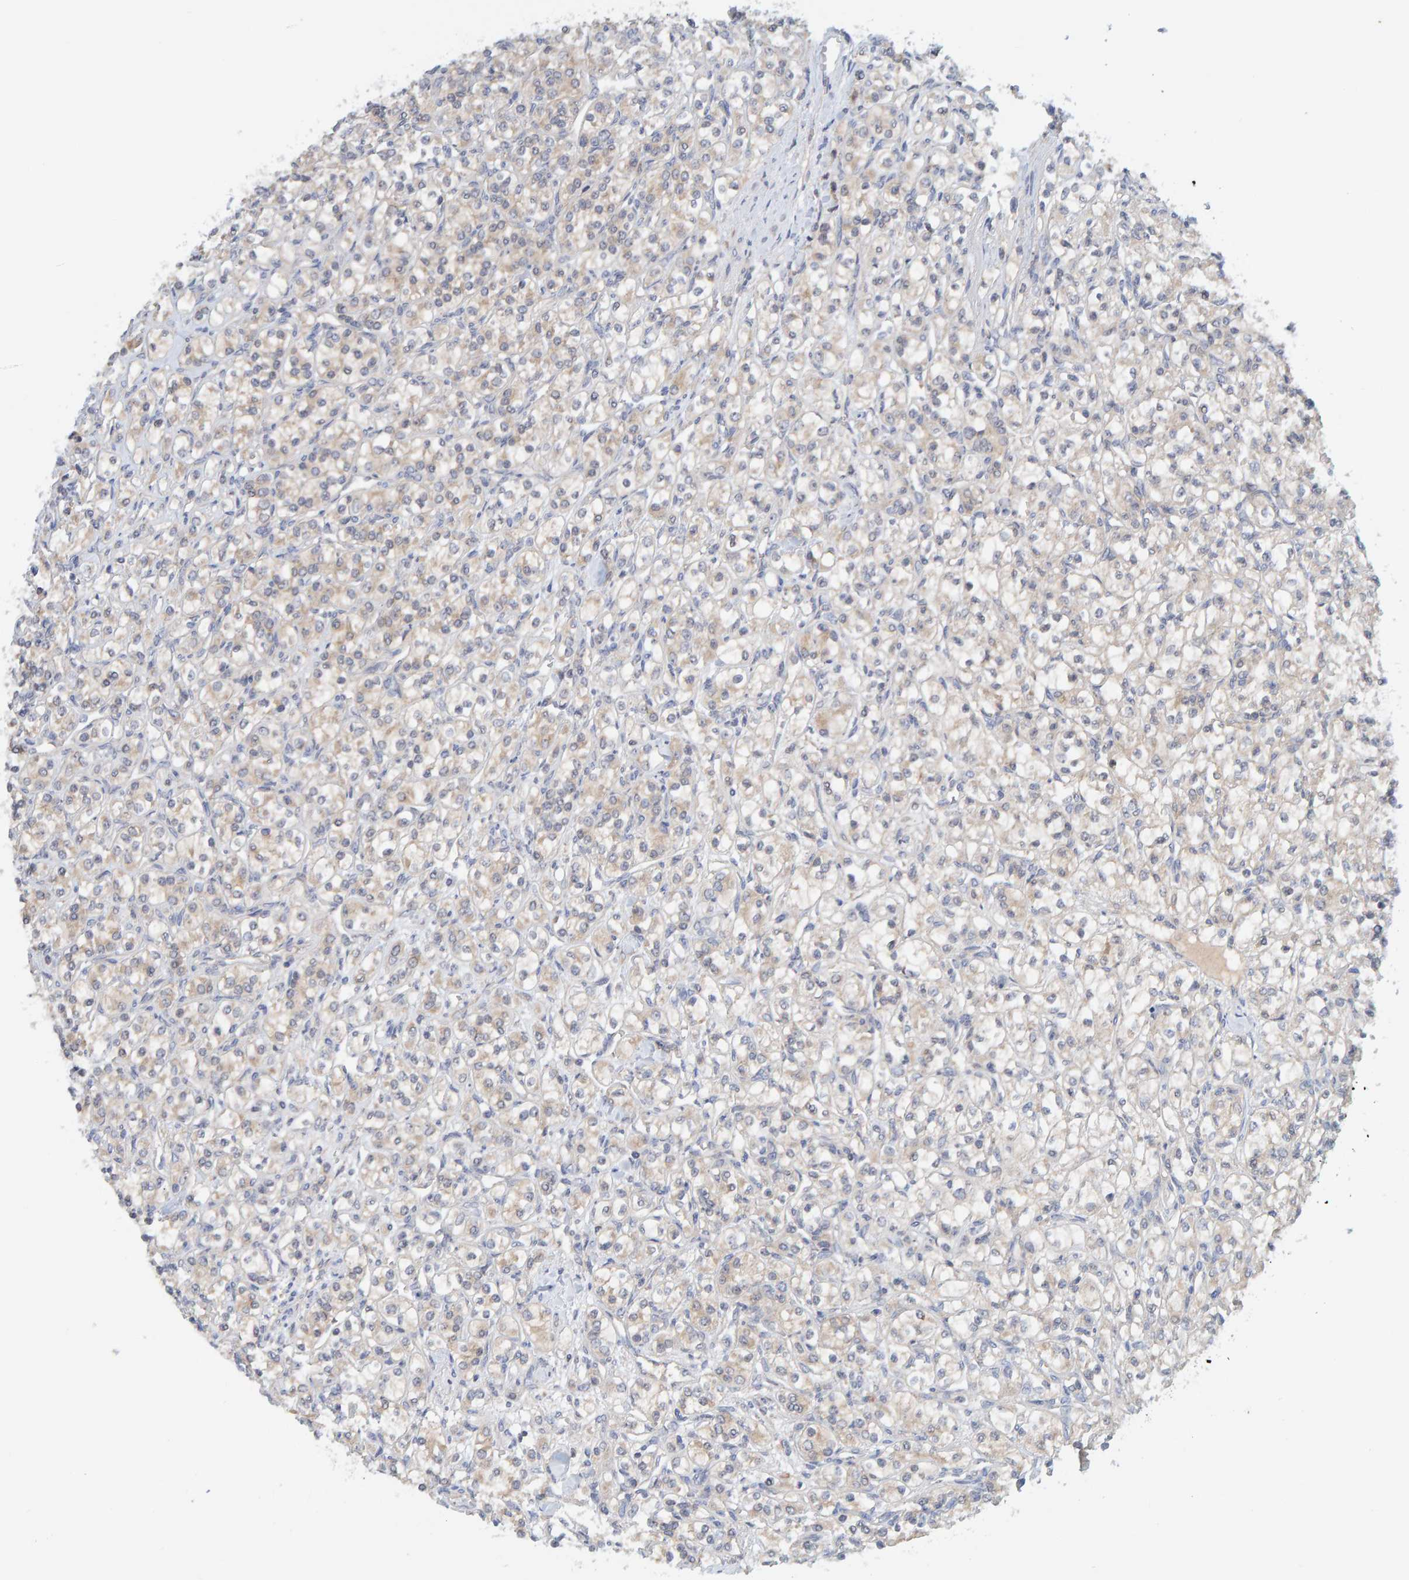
{"staining": {"intensity": "weak", "quantity": "<25%", "location": "cytoplasmic/membranous"}, "tissue": "renal cancer", "cell_type": "Tumor cells", "image_type": "cancer", "snomed": [{"axis": "morphology", "description": "Adenocarcinoma, NOS"}, {"axis": "topography", "description": "Kidney"}], "caption": "High magnification brightfield microscopy of renal cancer stained with DAB (3,3'-diaminobenzidine) (brown) and counterstained with hematoxylin (blue): tumor cells show no significant positivity.", "gene": "TATDN1", "patient": {"sex": "male", "age": 77}}